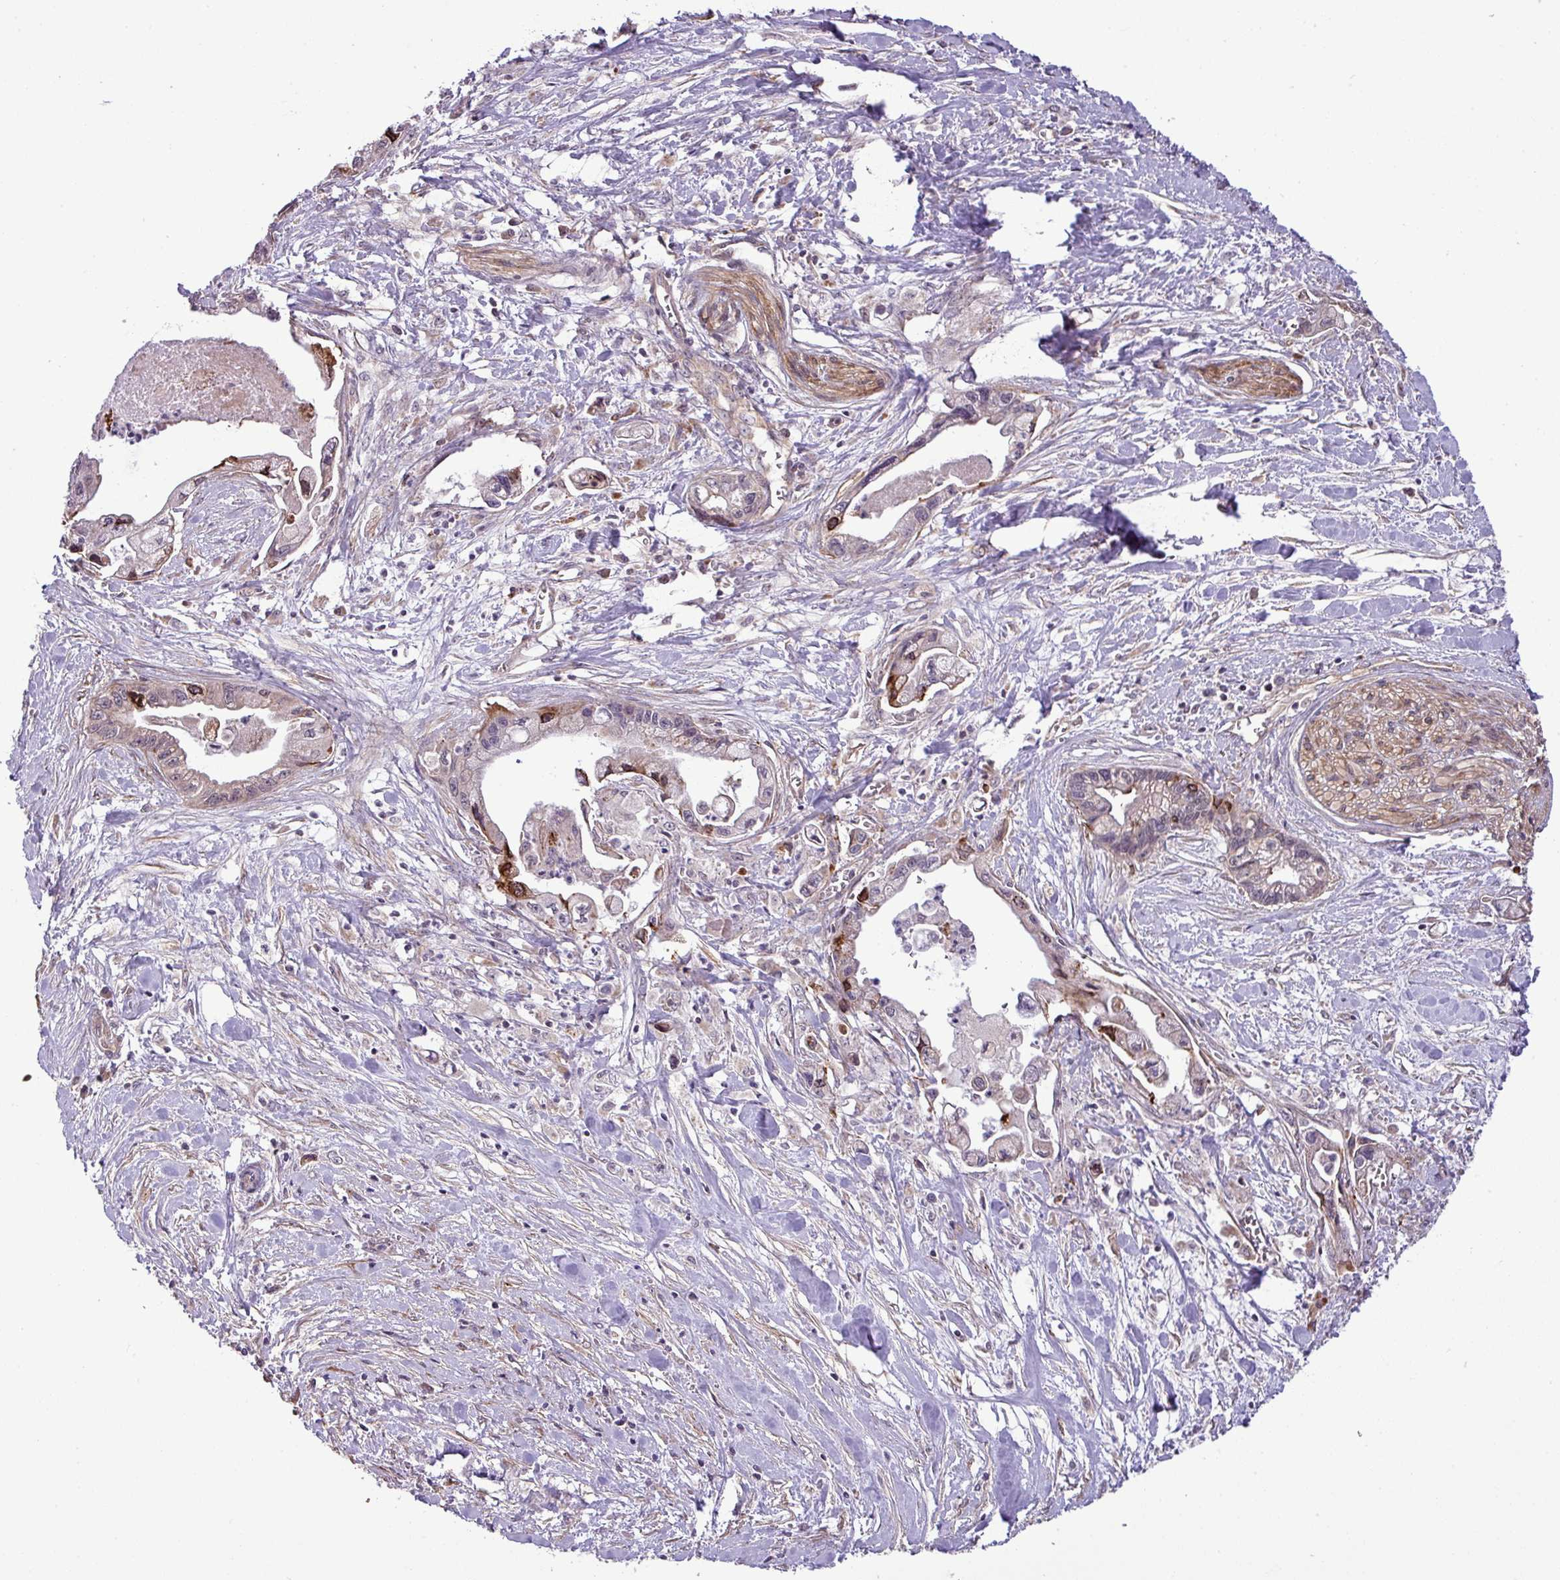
{"staining": {"intensity": "strong", "quantity": "<25%", "location": "cytoplasmic/membranous"}, "tissue": "pancreatic cancer", "cell_type": "Tumor cells", "image_type": "cancer", "snomed": [{"axis": "morphology", "description": "Adenocarcinoma, NOS"}, {"axis": "topography", "description": "Pancreas"}], "caption": "There is medium levels of strong cytoplasmic/membranous expression in tumor cells of pancreatic cancer, as demonstrated by immunohistochemical staining (brown color).", "gene": "XIAP", "patient": {"sex": "male", "age": 61}}